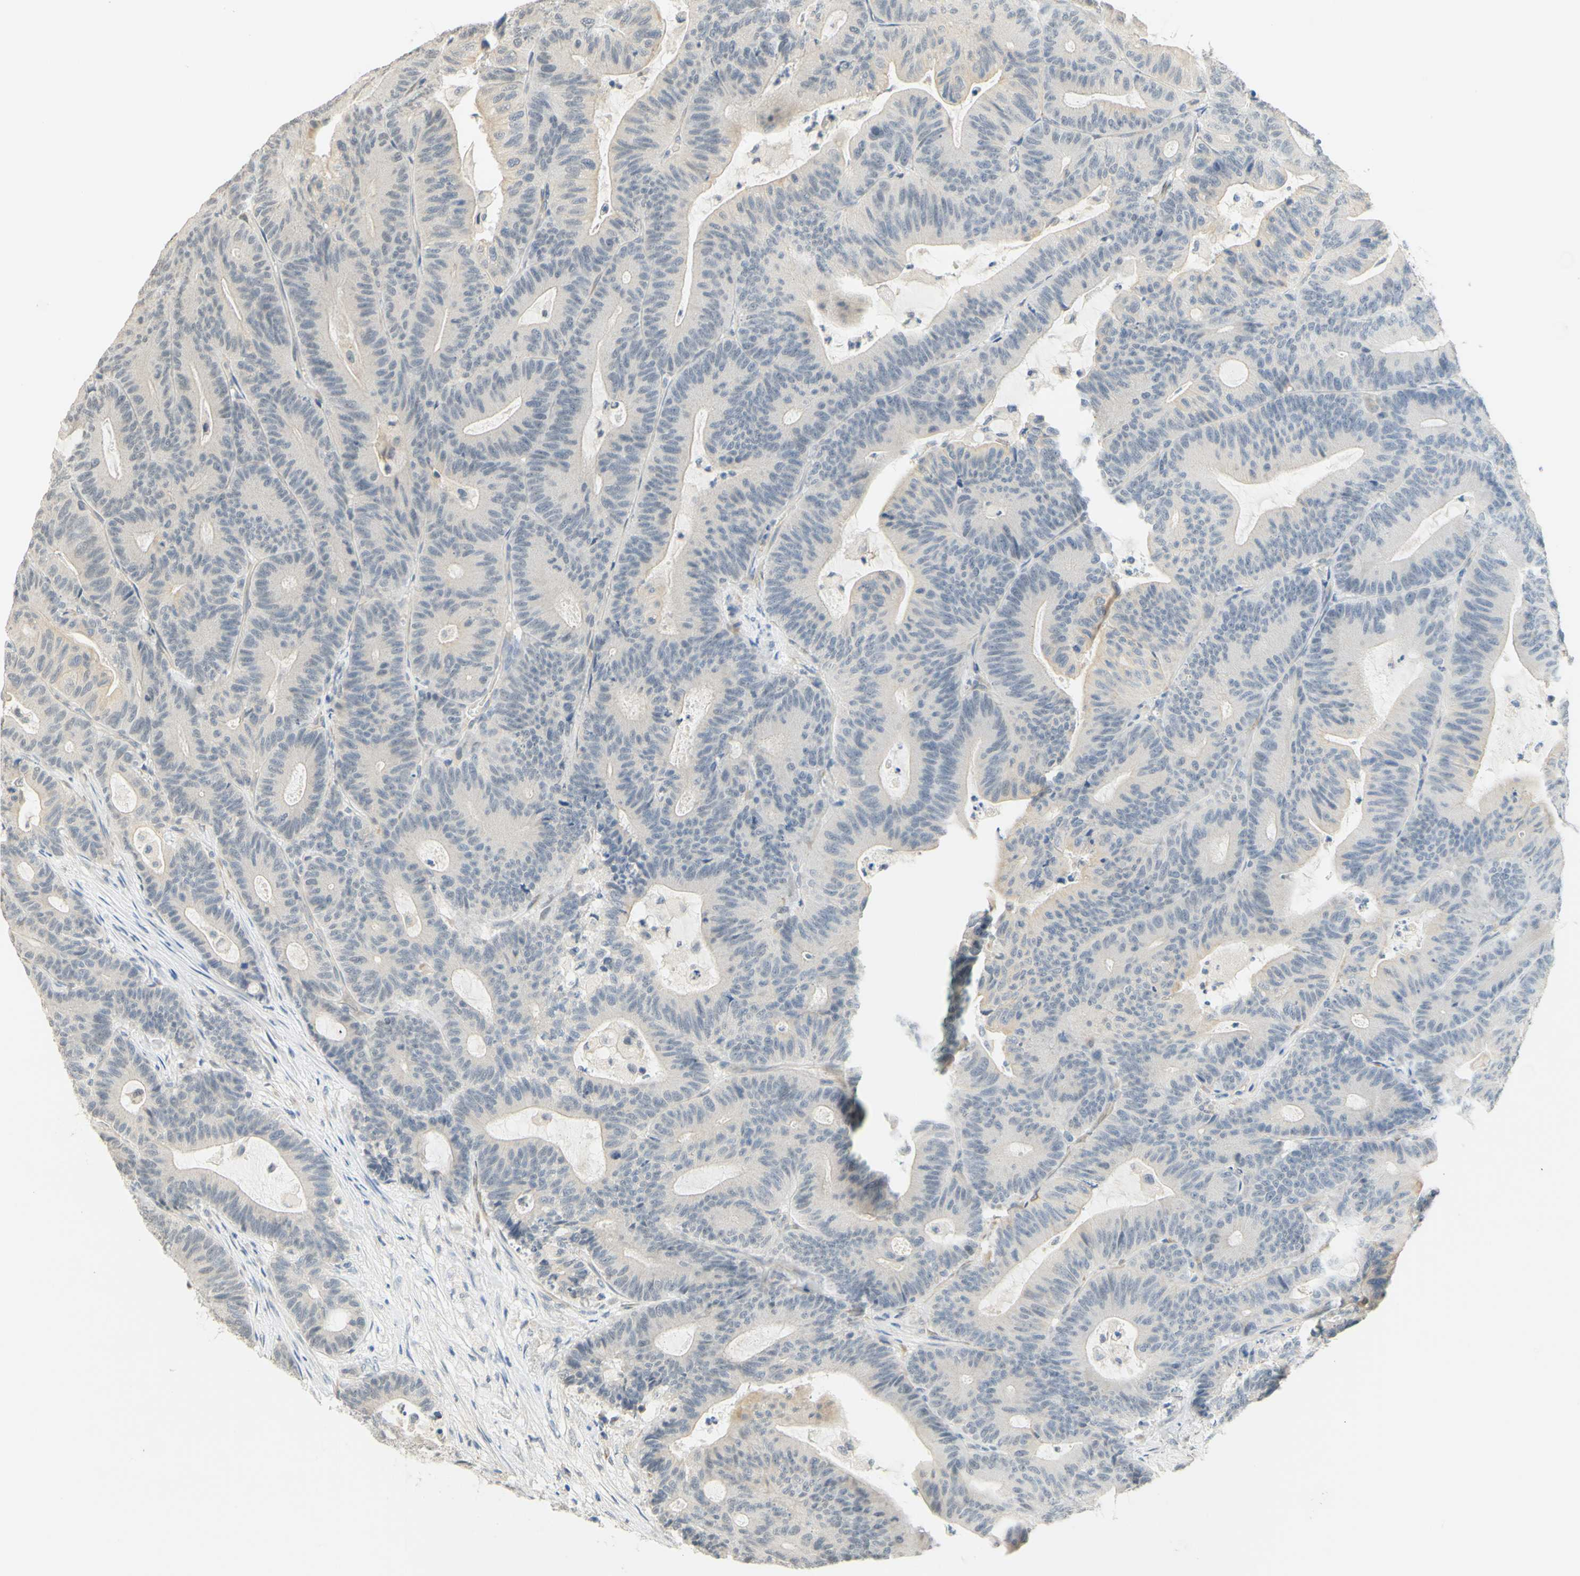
{"staining": {"intensity": "negative", "quantity": "none", "location": "none"}, "tissue": "colorectal cancer", "cell_type": "Tumor cells", "image_type": "cancer", "snomed": [{"axis": "morphology", "description": "Adenocarcinoma, NOS"}, {"axis": "topography", "description": "Colon"}], "caption": "Tumor cells are negative for brown protein staining in colorectal cancer (adenocarcinoma).", "gene": "MAG", "patient": {"sex": "female", "age": 84}}